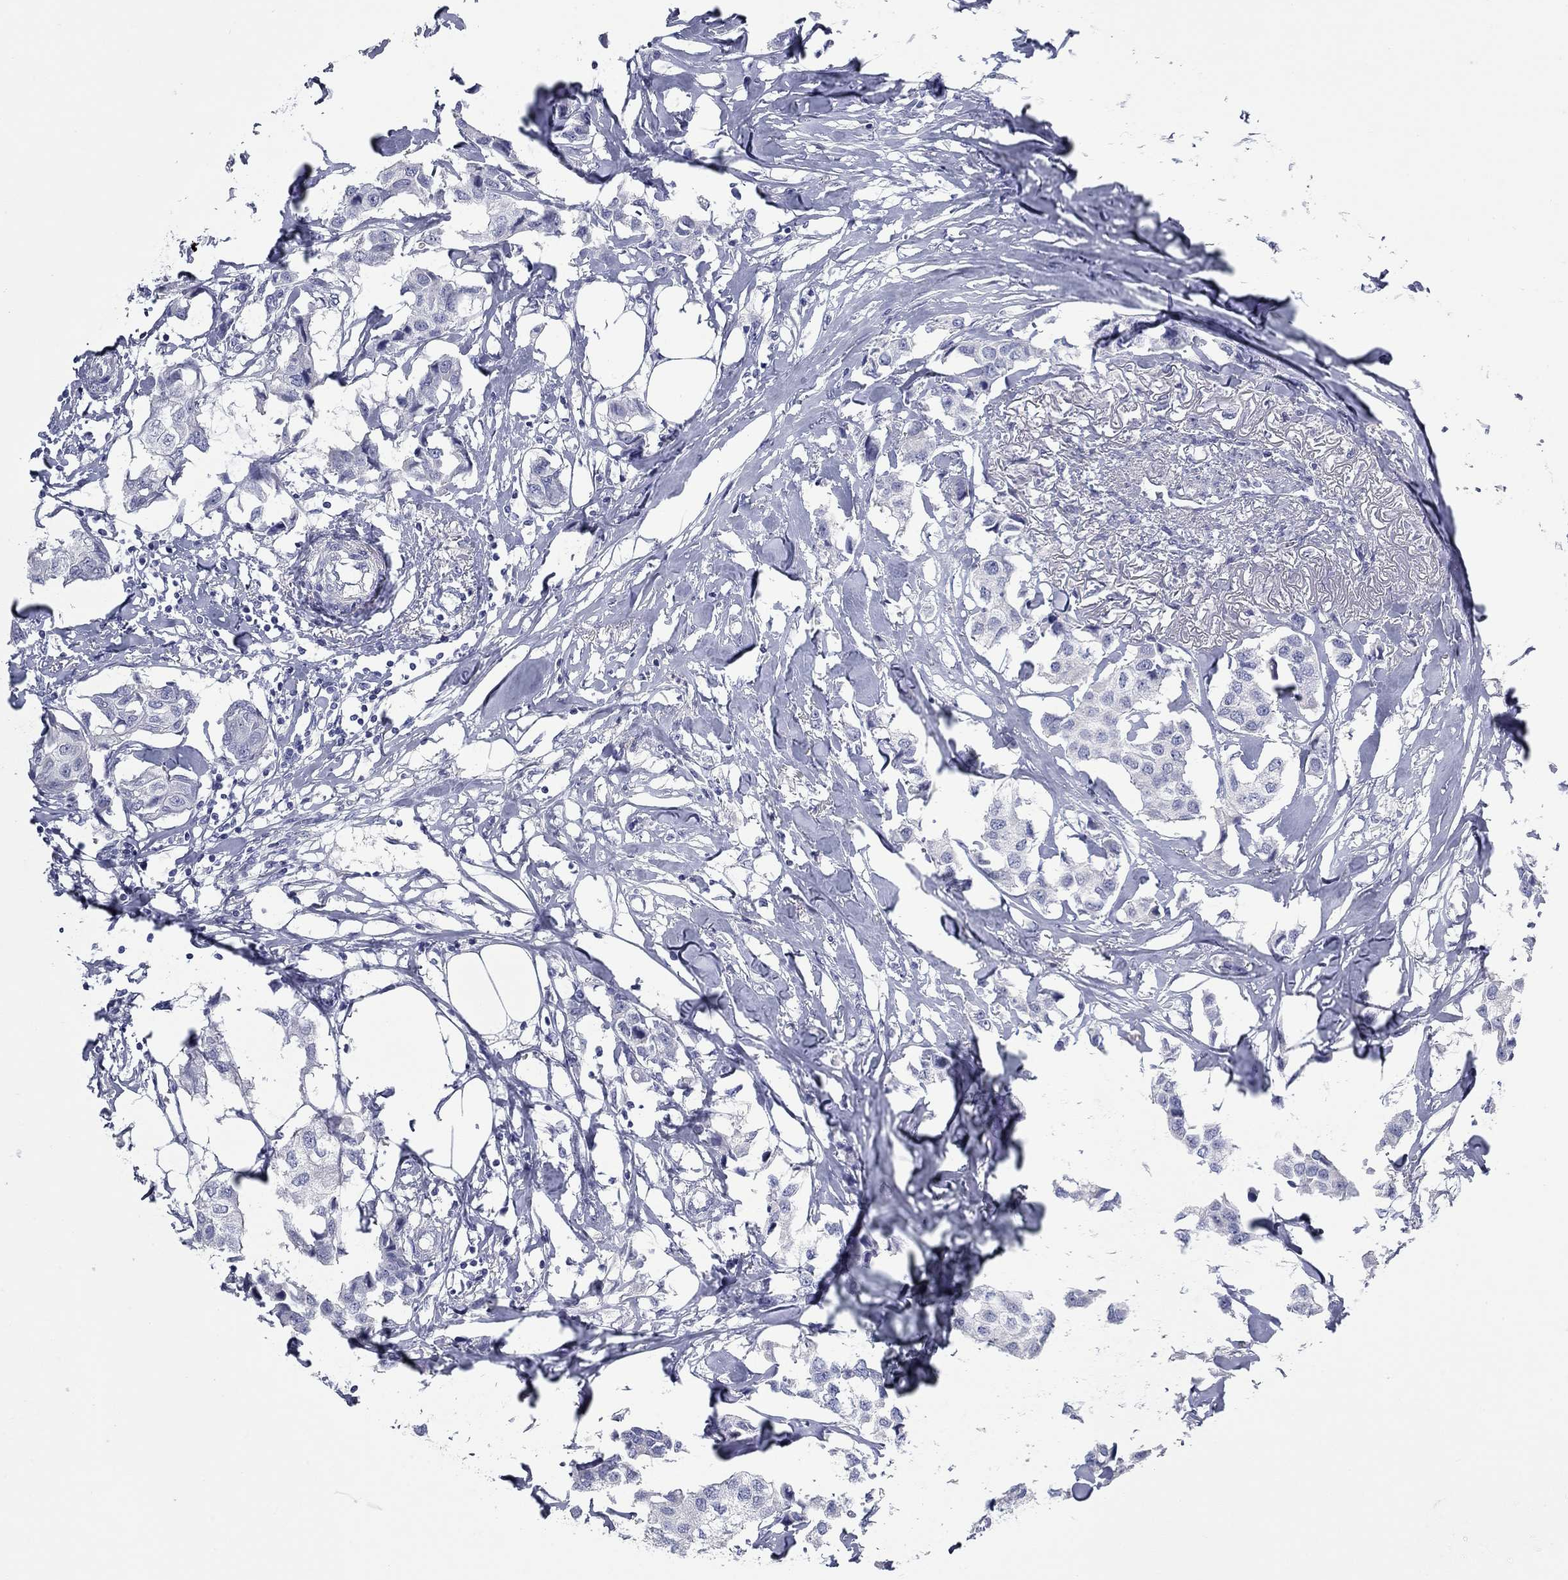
{"staining": {"intensity": "negative", "quantity": "none", "location": "none"}, "tissue": "breast cancer", "cell_type": "Tumor cells", "image_type": "cancer", "snomed": [{"axis": "morphology", "description": "Duct carcinoma"}, {"axis": "topography", "description": "Breast"}], "caption": "Immunohistochemistry image of human breast infiltrating ductal carcinoma stained for a protein (brown), which shows no staining in tumor cells.", "gene": "KIRREL2", "patient": {"sex": "female", "age": 80}}